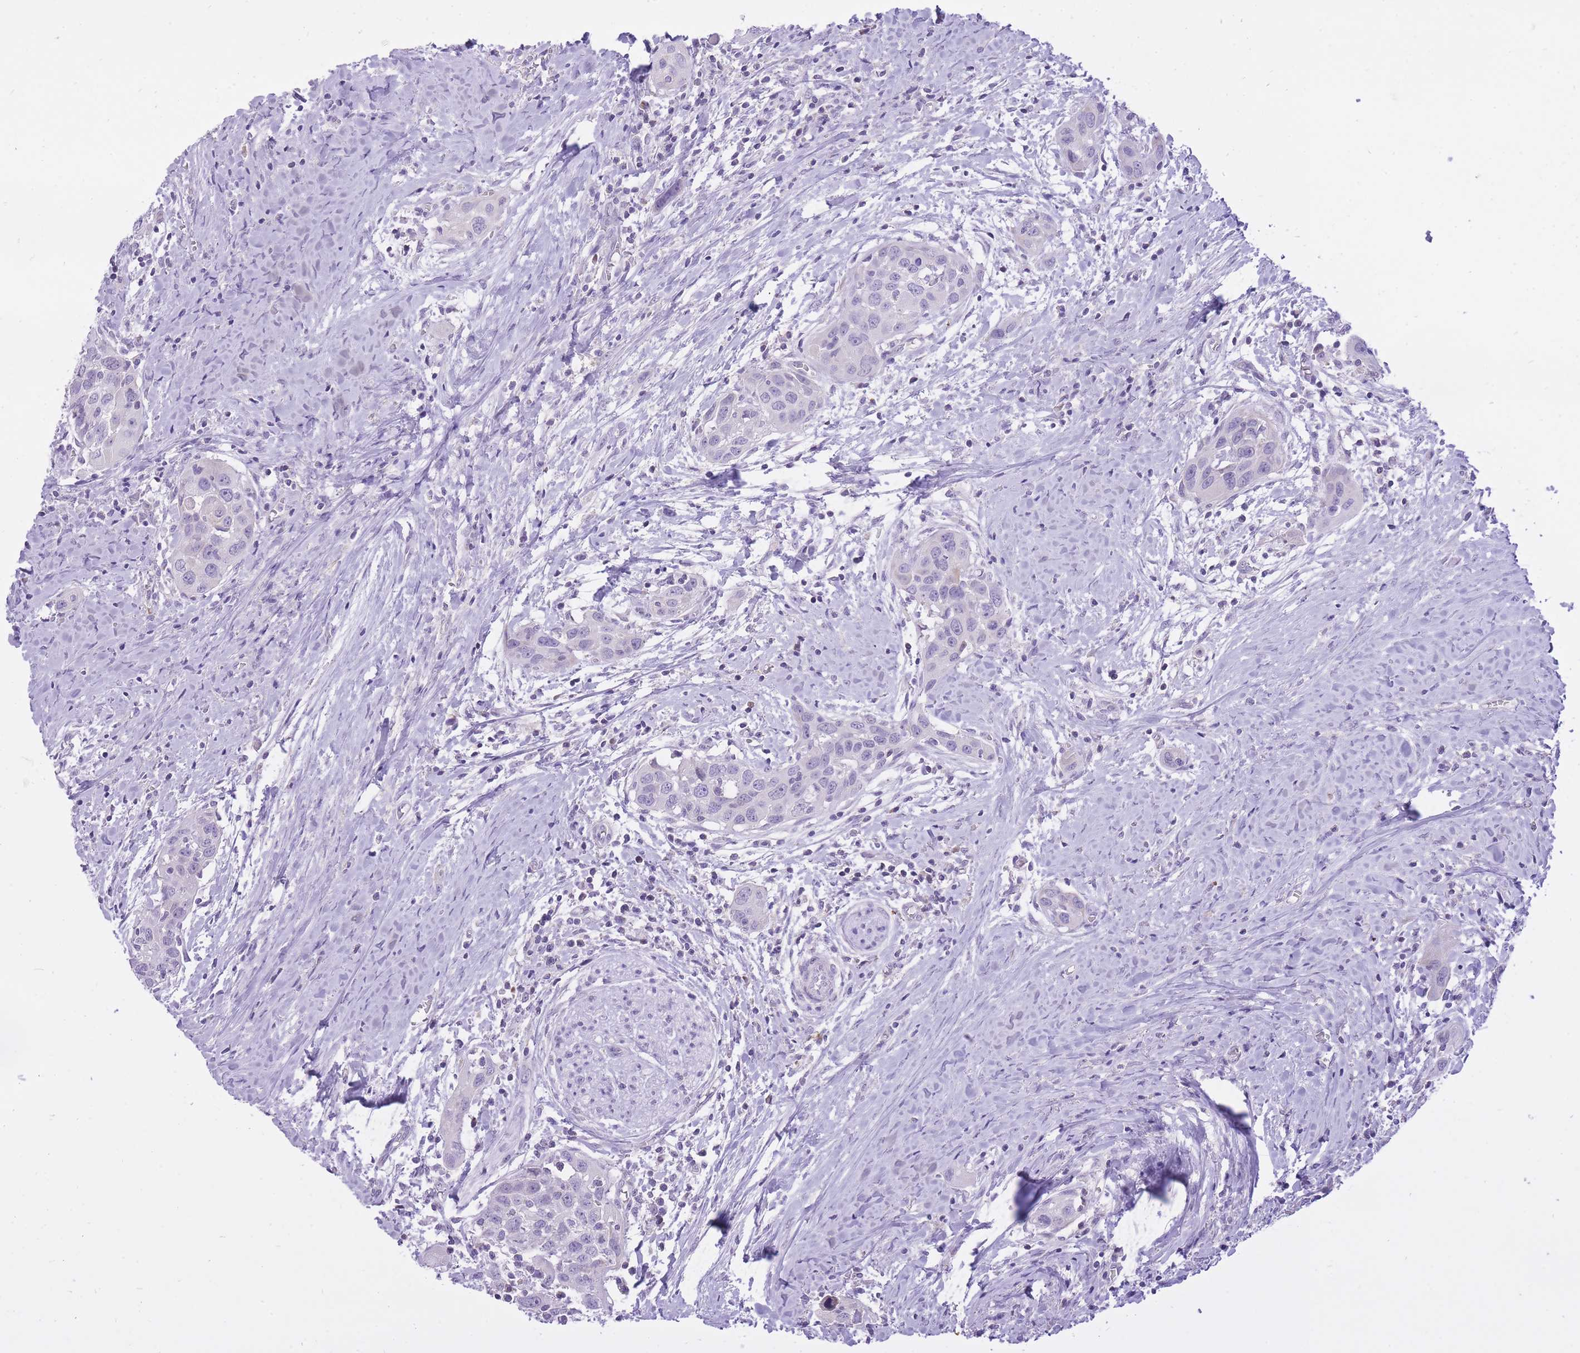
{"staining": {"intensity": "negative", "quantity": "none", "location": "none"}, "tissue": "head and neck cancer", "cell_type": "Tumor cells", "image_type": "cancer", "snomed": [{"axis": "morphology", "description": "Squamous cell carcinoma, NOS"}, {"axis": "topography", "description": "Oral tissue"}, {"axis": "topography", "description": "Head-Neck"}], "caption": "Image shows no protein positivity in tumor cells of head and neck squamous cell carcinoma tissue. Brightfield microscopy of immunohistochemistry stained with DAB (brown) and hematoxylin (blue), captured at high magnification.", "gene": "DENND2D", "patient": {"sex": "female", "age": 50}}